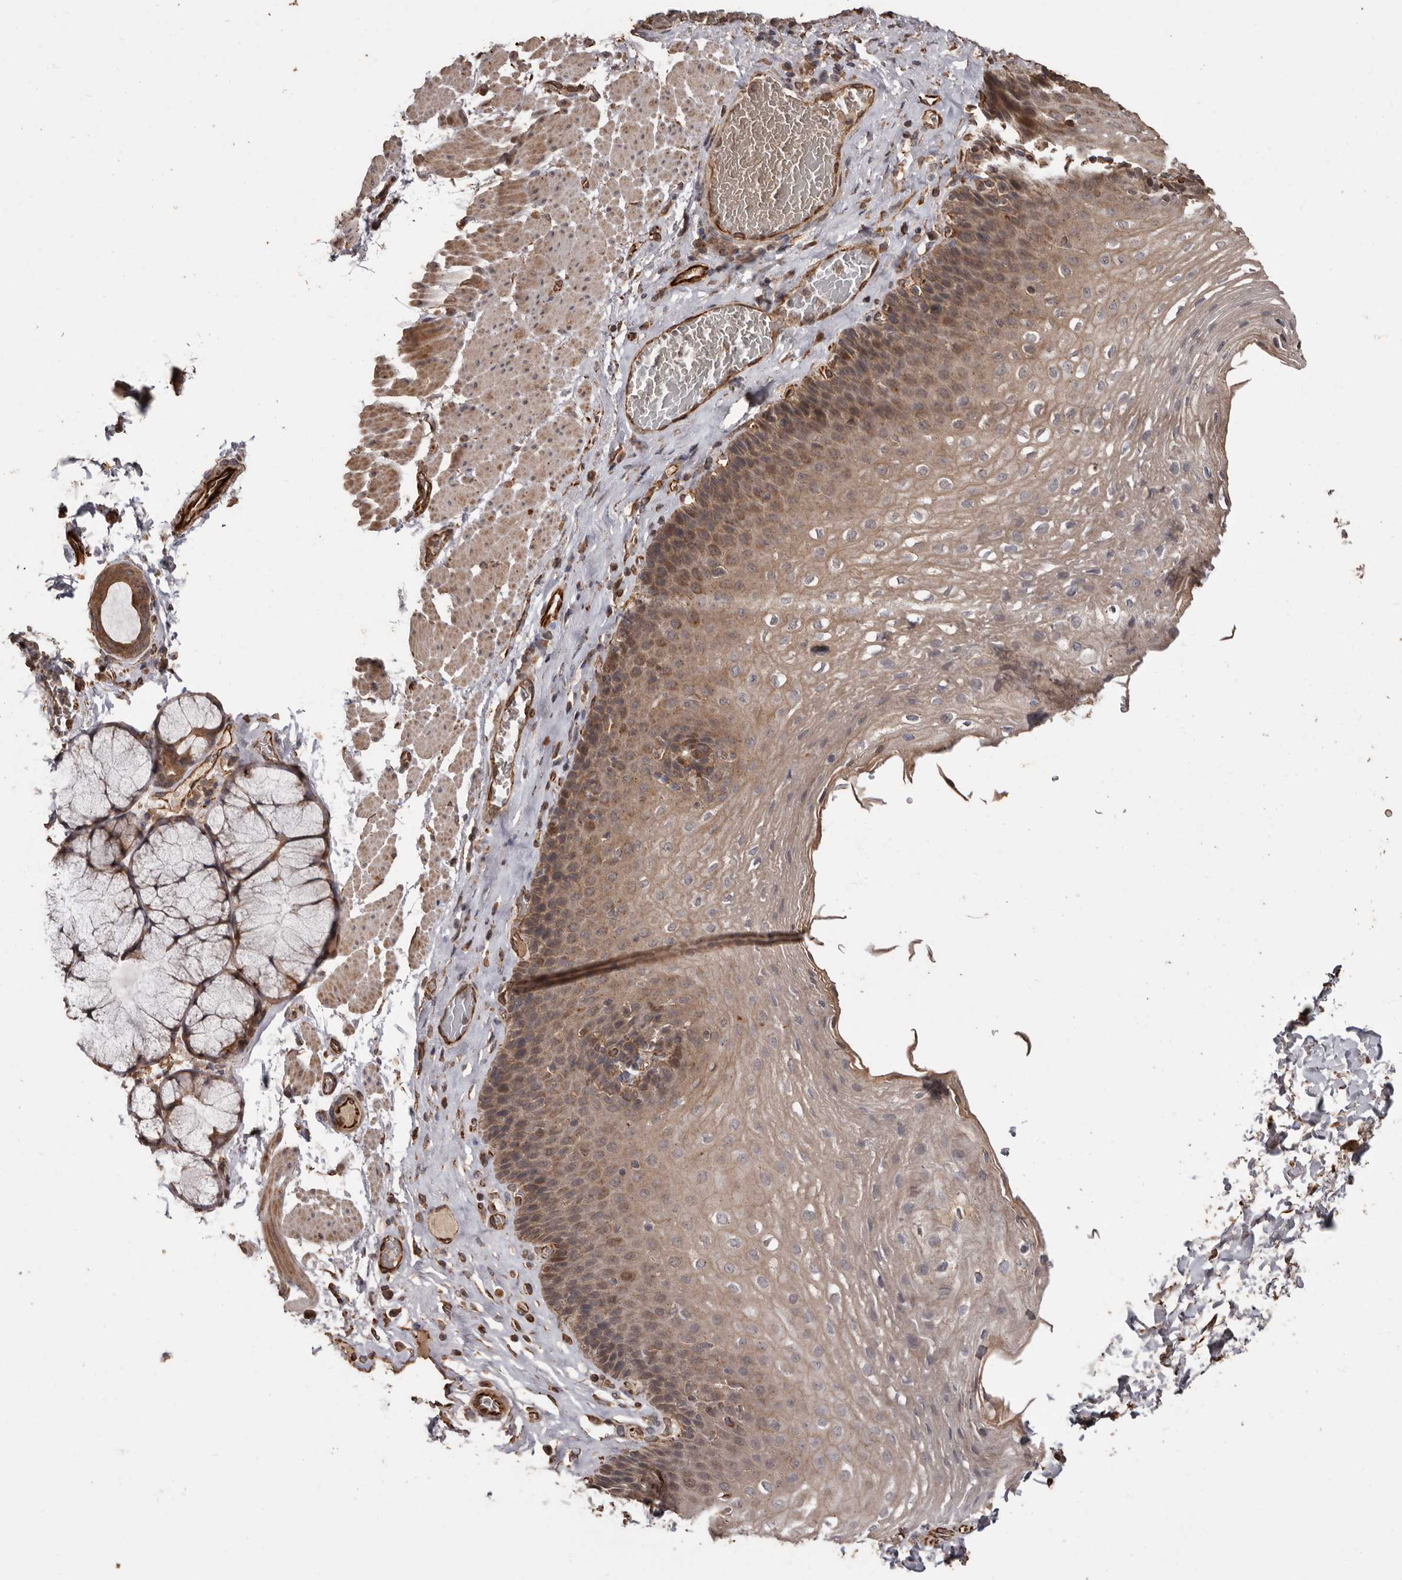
{"staining": {"intensity": "weak", "quantity": ">75%", "location": "cytoplasmic/membranous,nuclear"}, "tissue": "esophagus", "cell_type": "Squamous epithelial cells", "image_type": "normal", "snomed": [{"axis": "morphology", "description": "Normal tissue, NOS"}, {"axis": "topography", "description": "Esophagus"}], "caption": "This photomicrograph exhibits unremarkable esophagus stained with immunohistochemistry to label a protein in brown. The cytoplasmic/membranous,nuclear of squamous epithelial cells show weak positivity for the protein. Nuclei are counter-stained blue.", "gene": "BRAT1", "patient": {"sex": "female", "age": 66}}